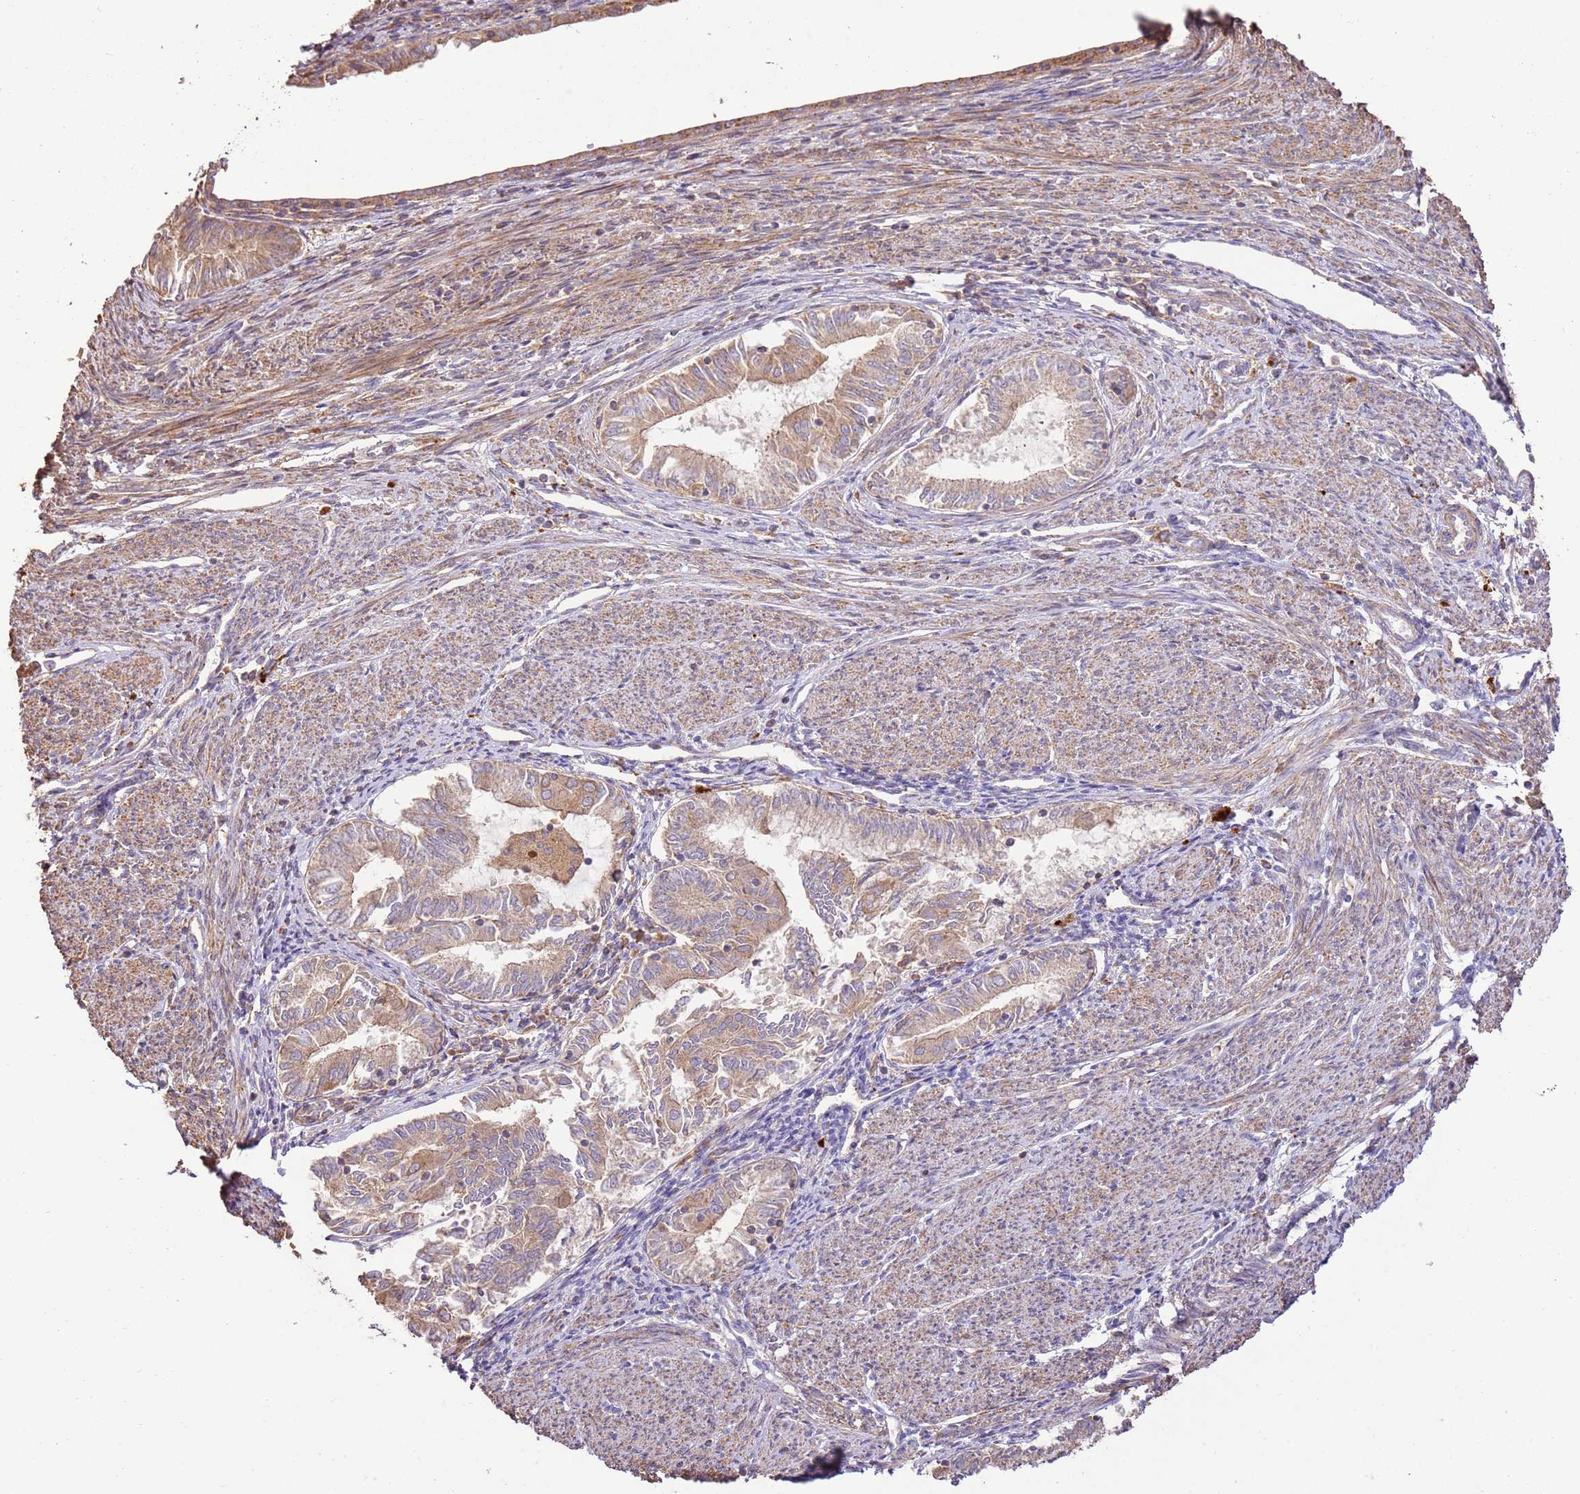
{"staining": {"intensity": "weak", "quantity": "25%-75%", "location": "cytoplasmic/membranous"}, "tissue": "endometrial cancer", "cell_type": "Tumor cells", "image_type": "cancer", "snomed": [{"axis": "morphology", "description": "Adenocarcinoma, NOS"}, {"axis": "topography", "description": "Endometrium"}], "caption": "This histopathology image demonstrates IHC staining of endometrial cancer (adenocarcinoma), with low weak cytoplasmic/membranous staining in about 25%-75% of tumor cells.", "gene": "CEP55", "patient": {"sex": "female", "age": 79}}